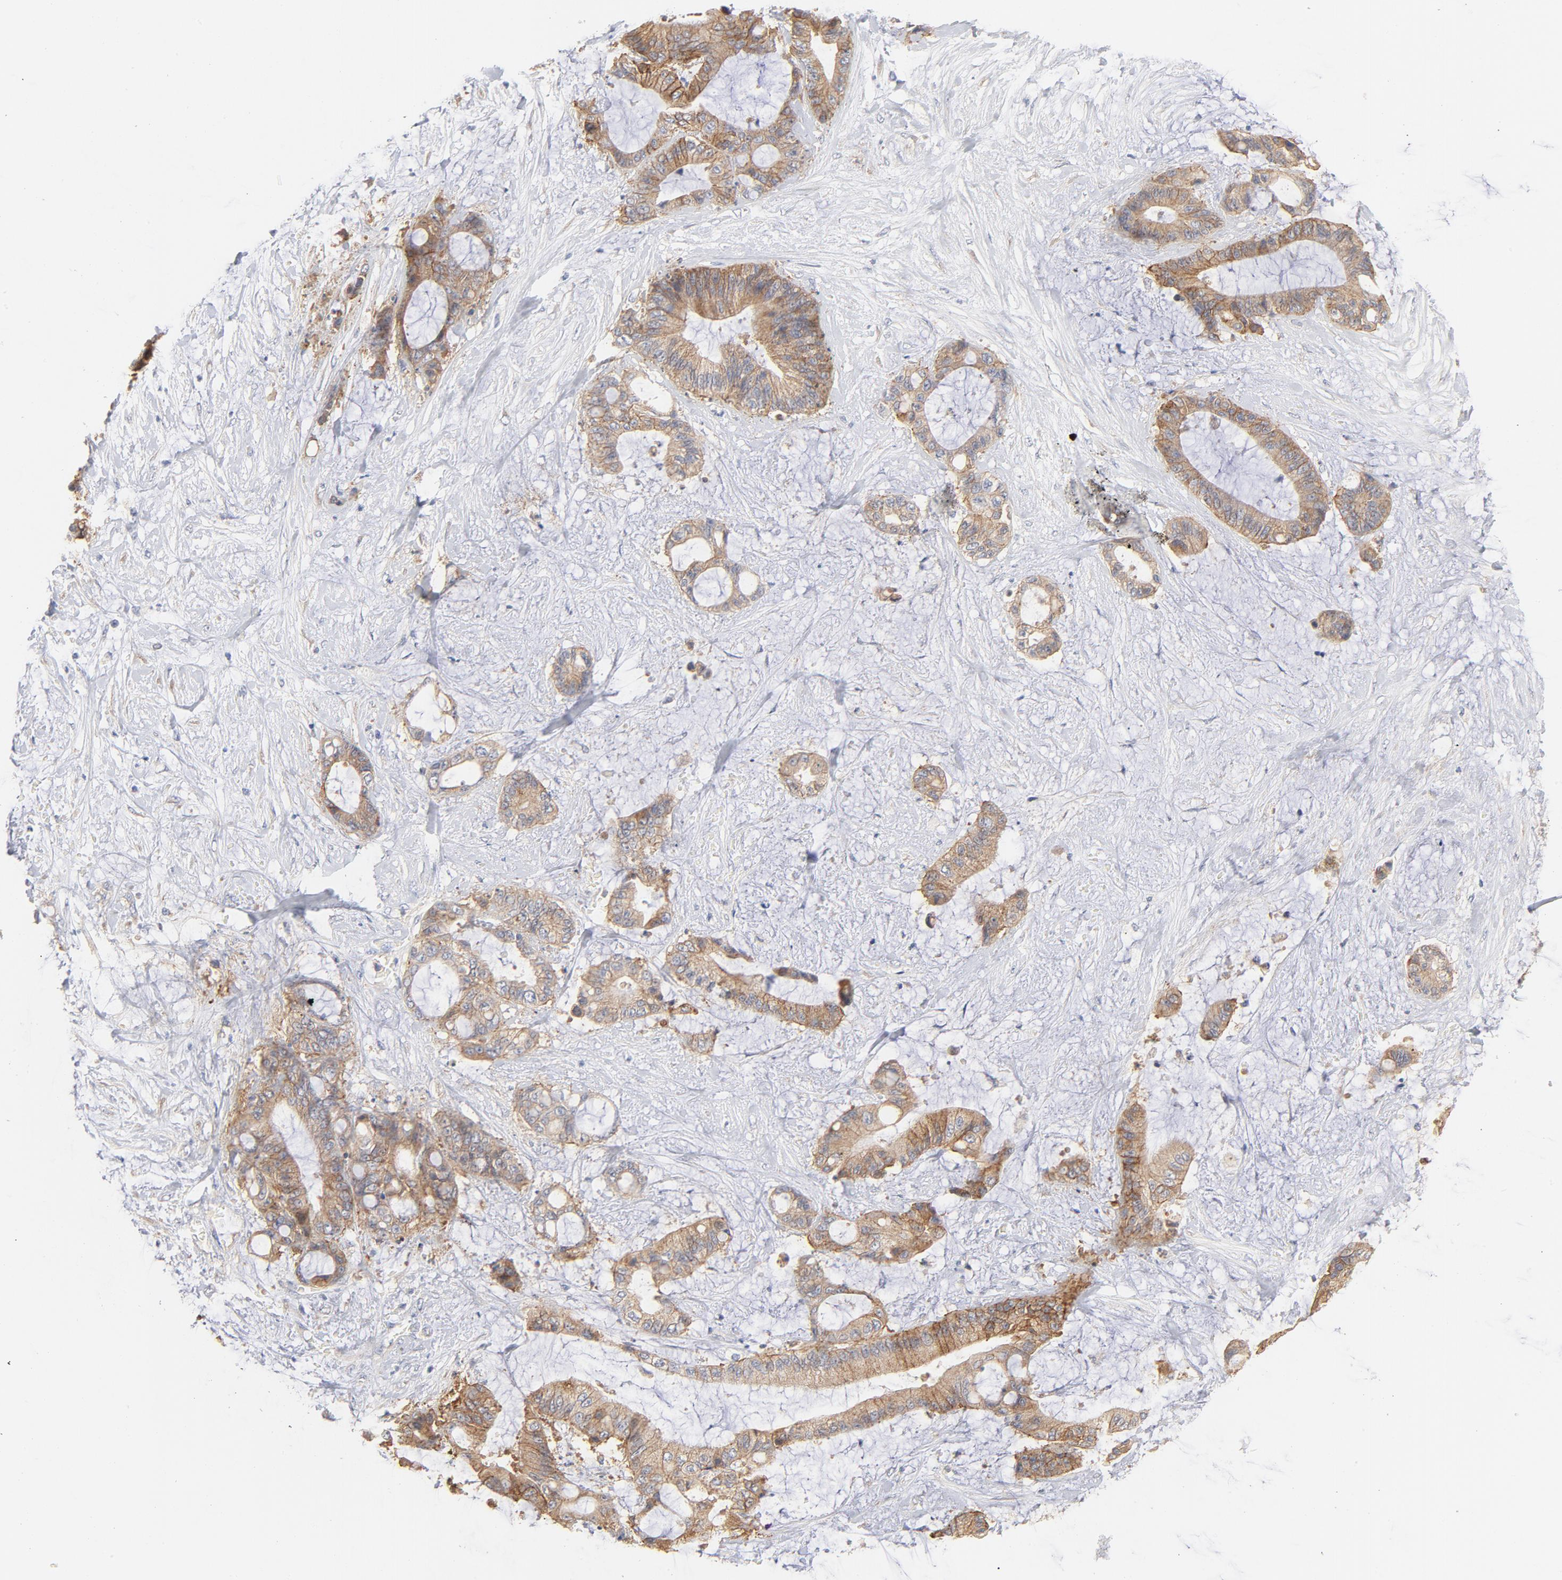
{"staining": {"intensity": "weak", "quantity": ">75%", "location": "cytoplasmic/membranous"}, "tissue": "liver cancer", "cell_type": "Tumor cells", "image_type": "cancer", "snomed": [{"axis": "morphology", "description": "Cholangiocarcinoma"}, {"axis": "topography", "description": "Liver"}], "caption": "Liver cholangiocarcinoma was stained to show a protein in brown. There is low levels of weak cytoplasmic/membranous expression in about >75% of tumor cells.", "gene": "SETD3", "patient": {"sex": "female", "age": 73}}